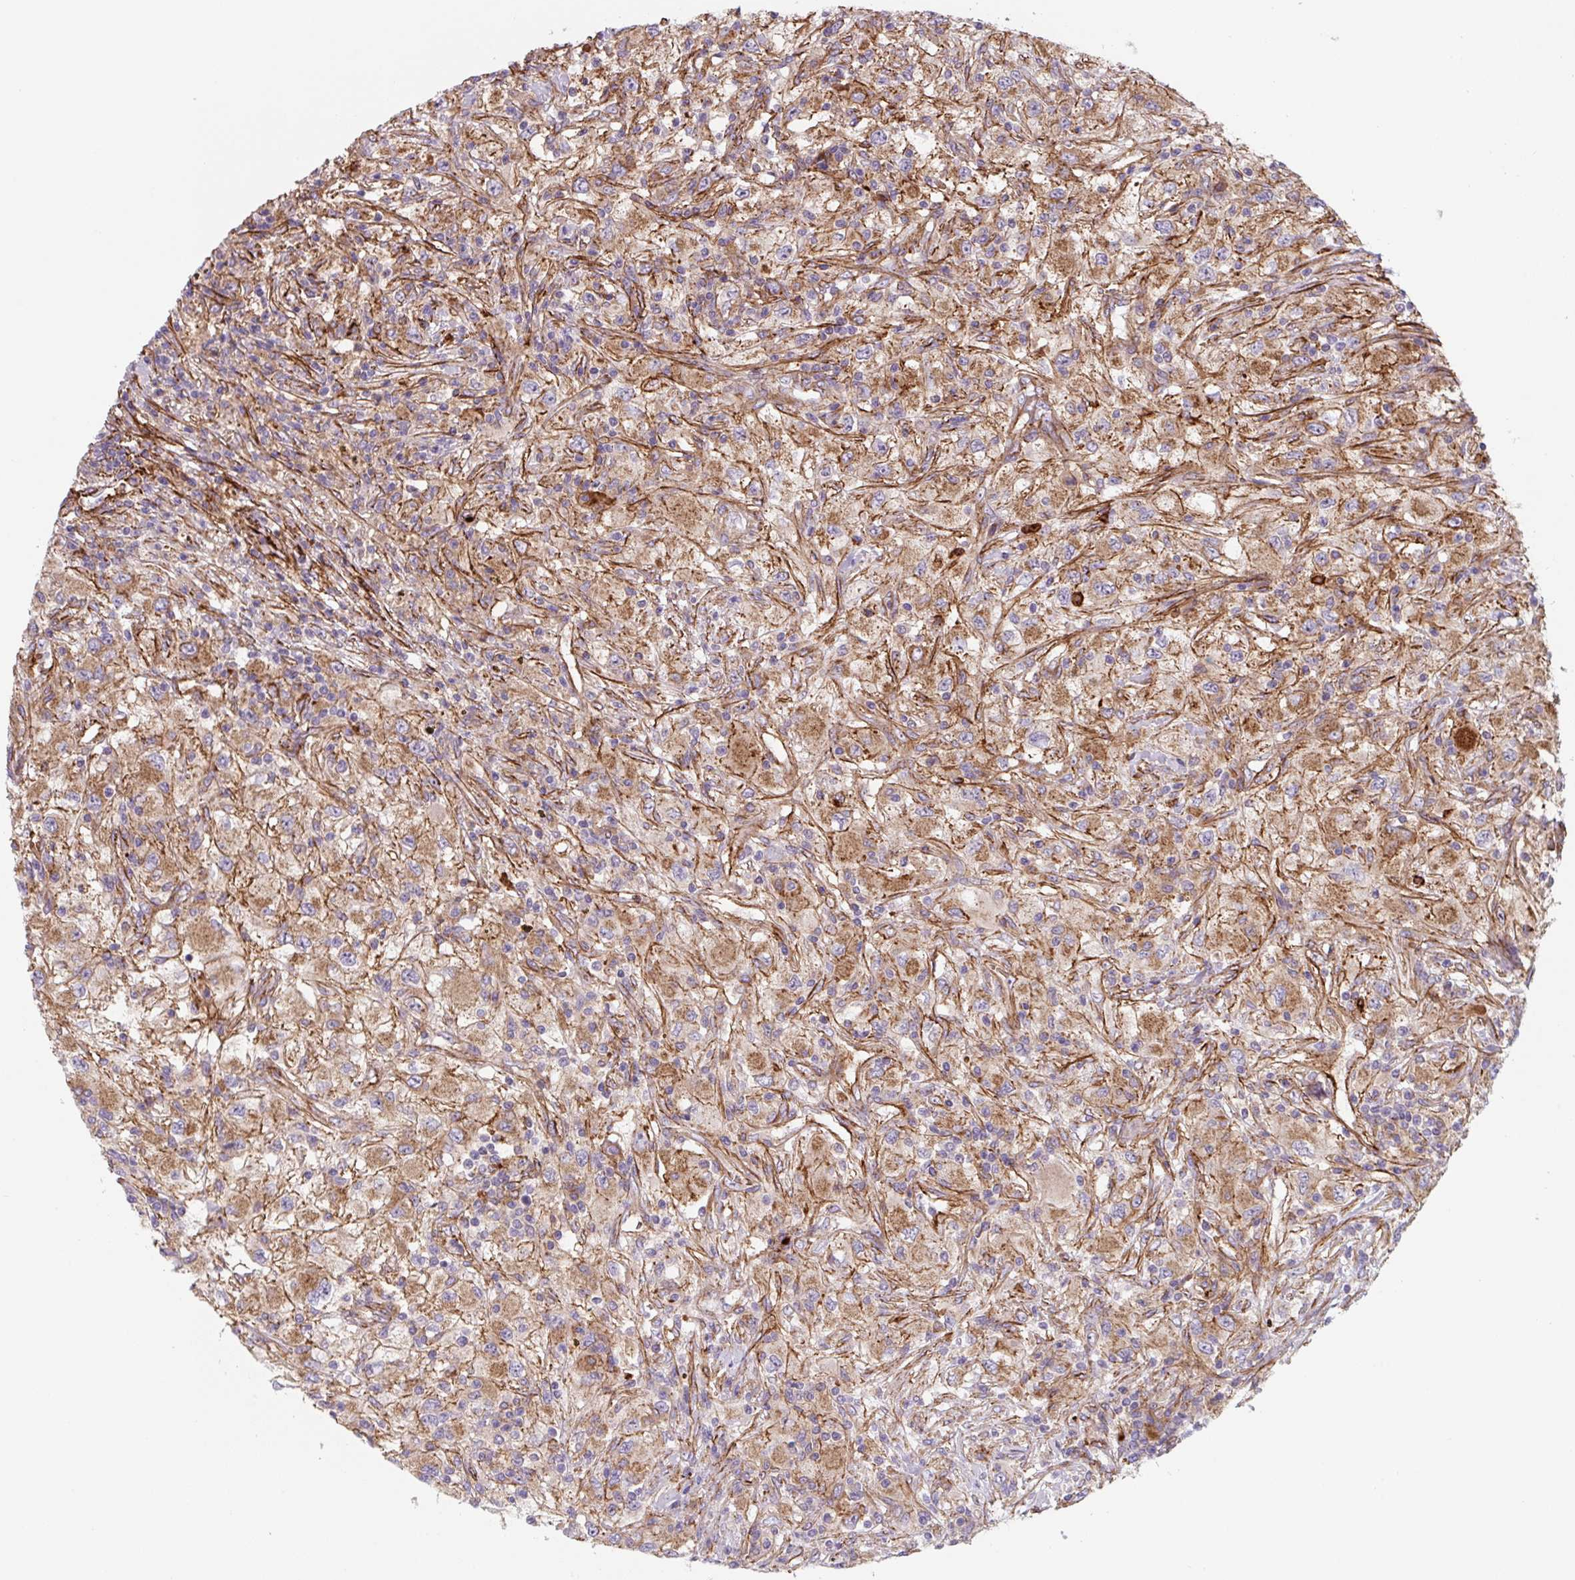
{"staining": {"intensity": "weak", "quantity": ">75%", "location": "cytoplasmic/membranous"}, "tissue": "renal cancer", "cell_type": "Tumor cells", "image_type": "cancer", "snomed": [{"axis": "morphology", "description": "Adenocarcinoma, NOS"}, {"axis": "topography", "description": "Kidney"}], "caption": "Immunohistochemistry of human renal cancer (adenocarcinoma) reveals low levels of weak cytoplasmic/membranous staining in approximately >75% of tumor cells. (brown staining indicates protein expression, while blue staining denotes nuclei).", "gene": "DHFR2", "patient": {"sex": "female", "age": 67}}